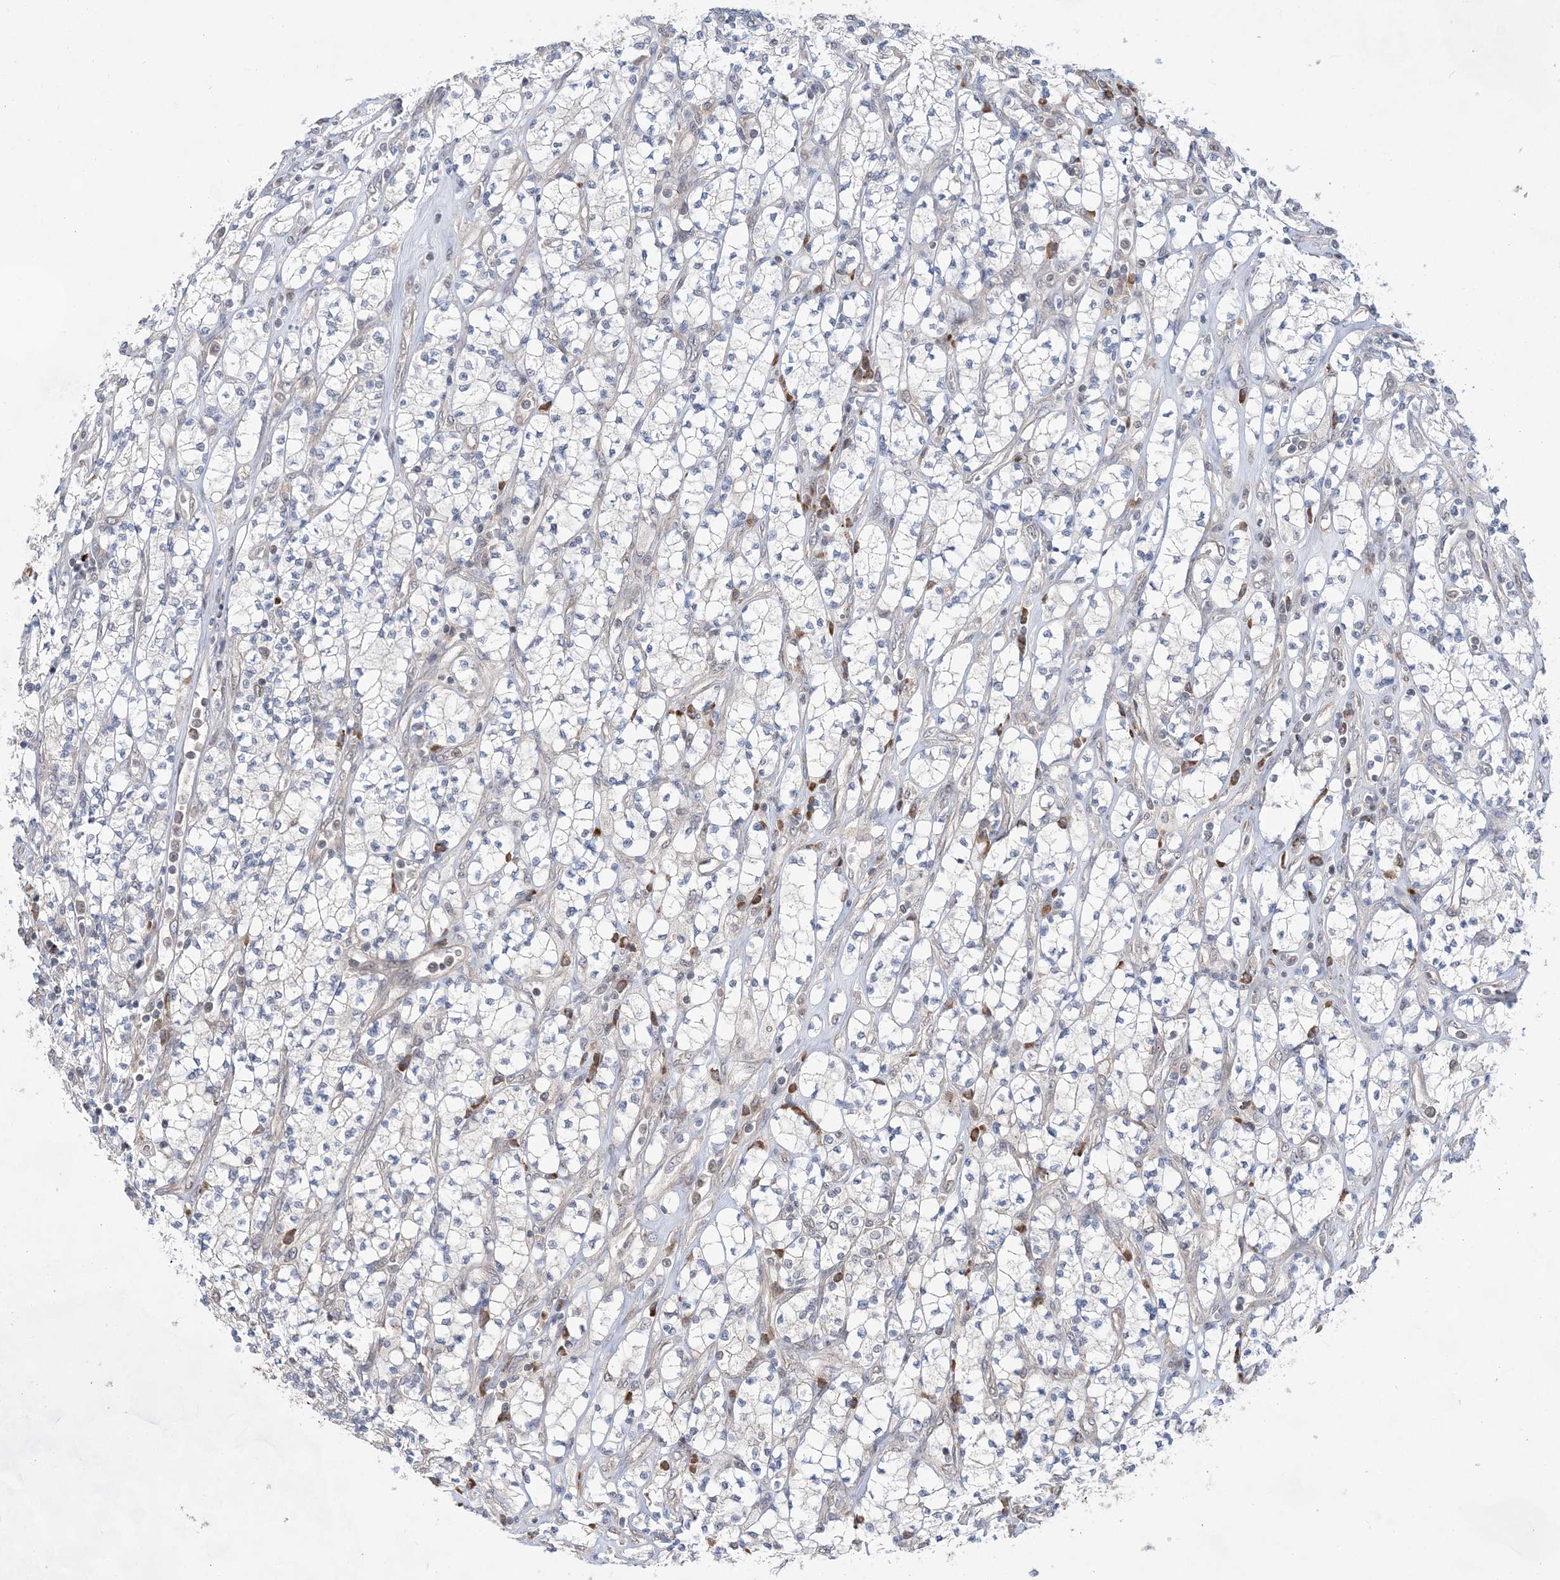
{"staining": {"intensity": "negative", "quantity": "none", "location": "none"}, "tissue": "renal cancer", "cell_type": "Tumor cells", "image_type": "cancer", "snomed": [{"axis": "morphology", "description": "Adenocarcinoma, NOS"}, {"axis": "topography", "description": "Kidney"}], "caption": "An immunohistochemistry (IHC) histopathology image of adenocarcinoma (renal) is shown. There is no staining in tumor cells of adenocarcinoma (renal).", "gene": "ANAPC15", "patient": {"sex": "male", "age": 77}}